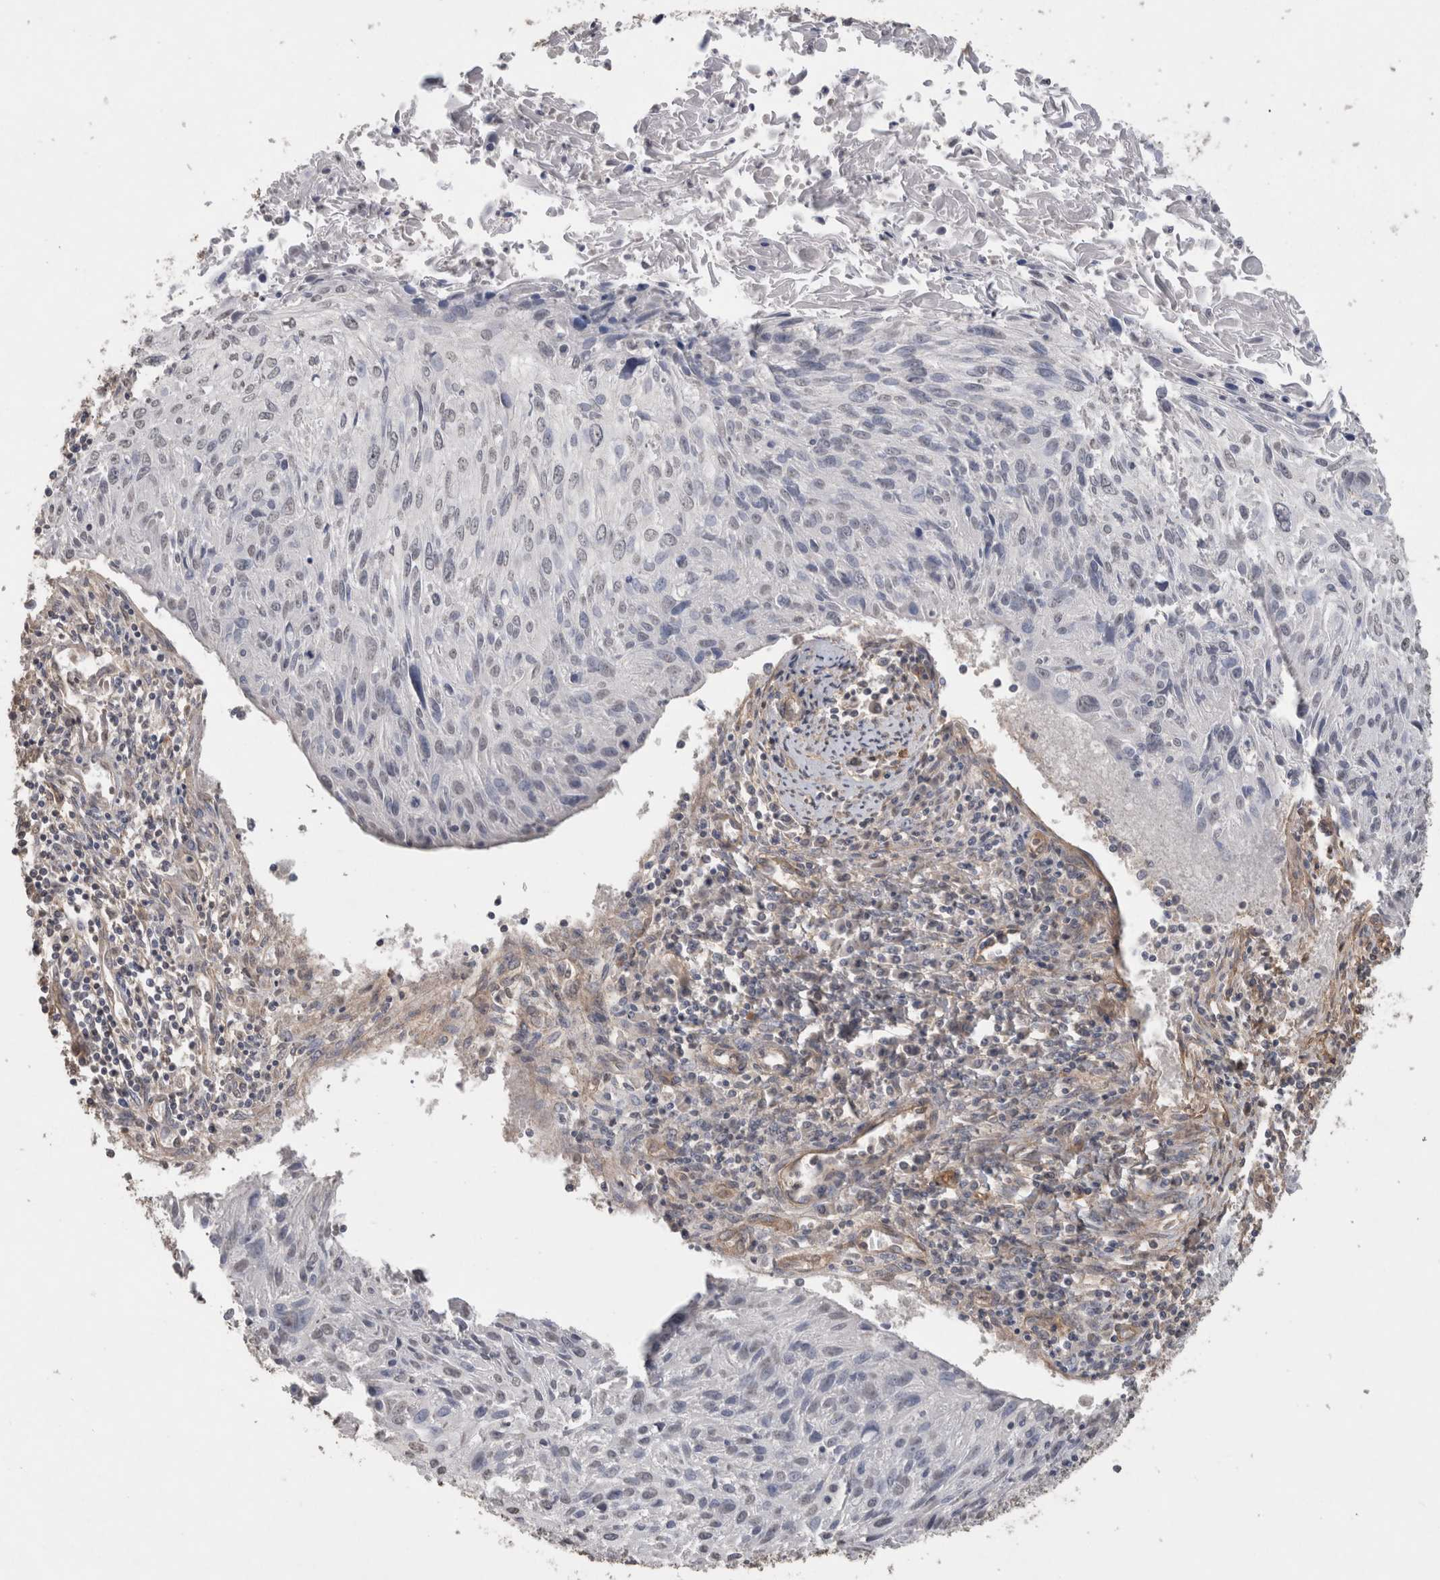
{"staining": {"intensity": "negative", "quantity": "none", "location": "none"}, "tissue": "cervical cancer", "cell_type": "Tumor cells", "image_type": "cancer", "snomed": [{"axis": "morphology", "description": "Squamous cell carcinoma, NOS"}, {"axis": "topography", "description": "Cervix"}], "caption": "Immunohistochemistry histopathology image of neoplastic tissue: cervical squamous cell carcinoma stained with DAB (3,3'-diaminobenzidine) shows no significant protein expression in tumor cells.", "gene": "RECK", "patient": {"sex": "female", "age": 51}}